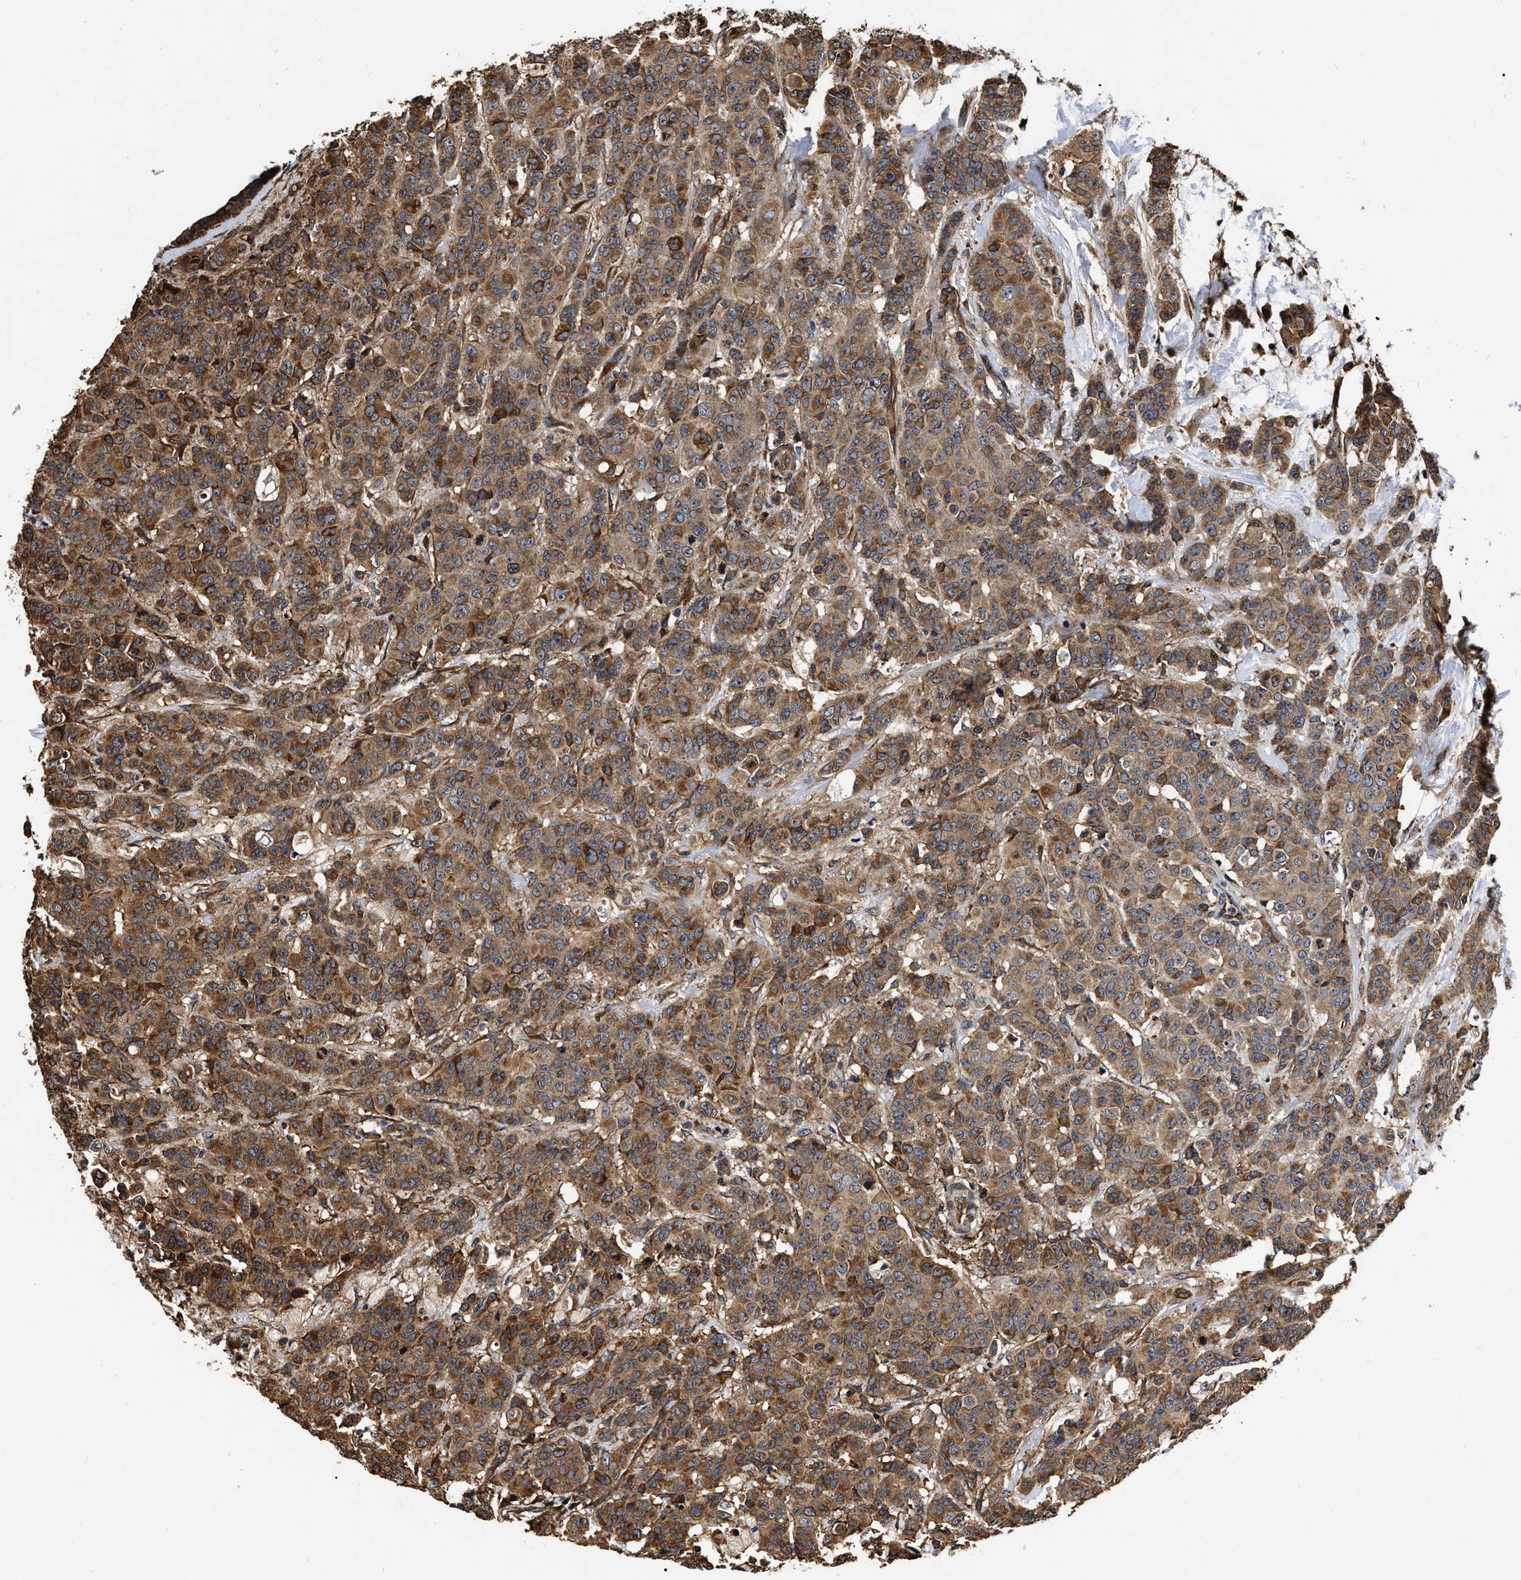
{"staining": {"intensity": "strong", "quantity": ">75%", "location": "cytoplasmic/membranous"}, "tissue": "breast cancer", "cell_type": "Tumor cells", "image_type": "cancer", "snomed": [{"axis": "morphology", "description": "Normal tissue, NOS"}, {"axis": "morphology", "description": "Duct carcinoma"}, {"axis": "topography", "description": "Breast"}], "caption": "Immunohistochemistry (IHC) (DAB) staining of infiltrating ductal carcinoma (breast) shows strong cytoplasmic/membranous protein expression in about >75% of tumor cells. (IHC, brightfield microscopy, high magnification).", "gene": "ABCG8", "patient": {"sex": "female", "age": 40}}